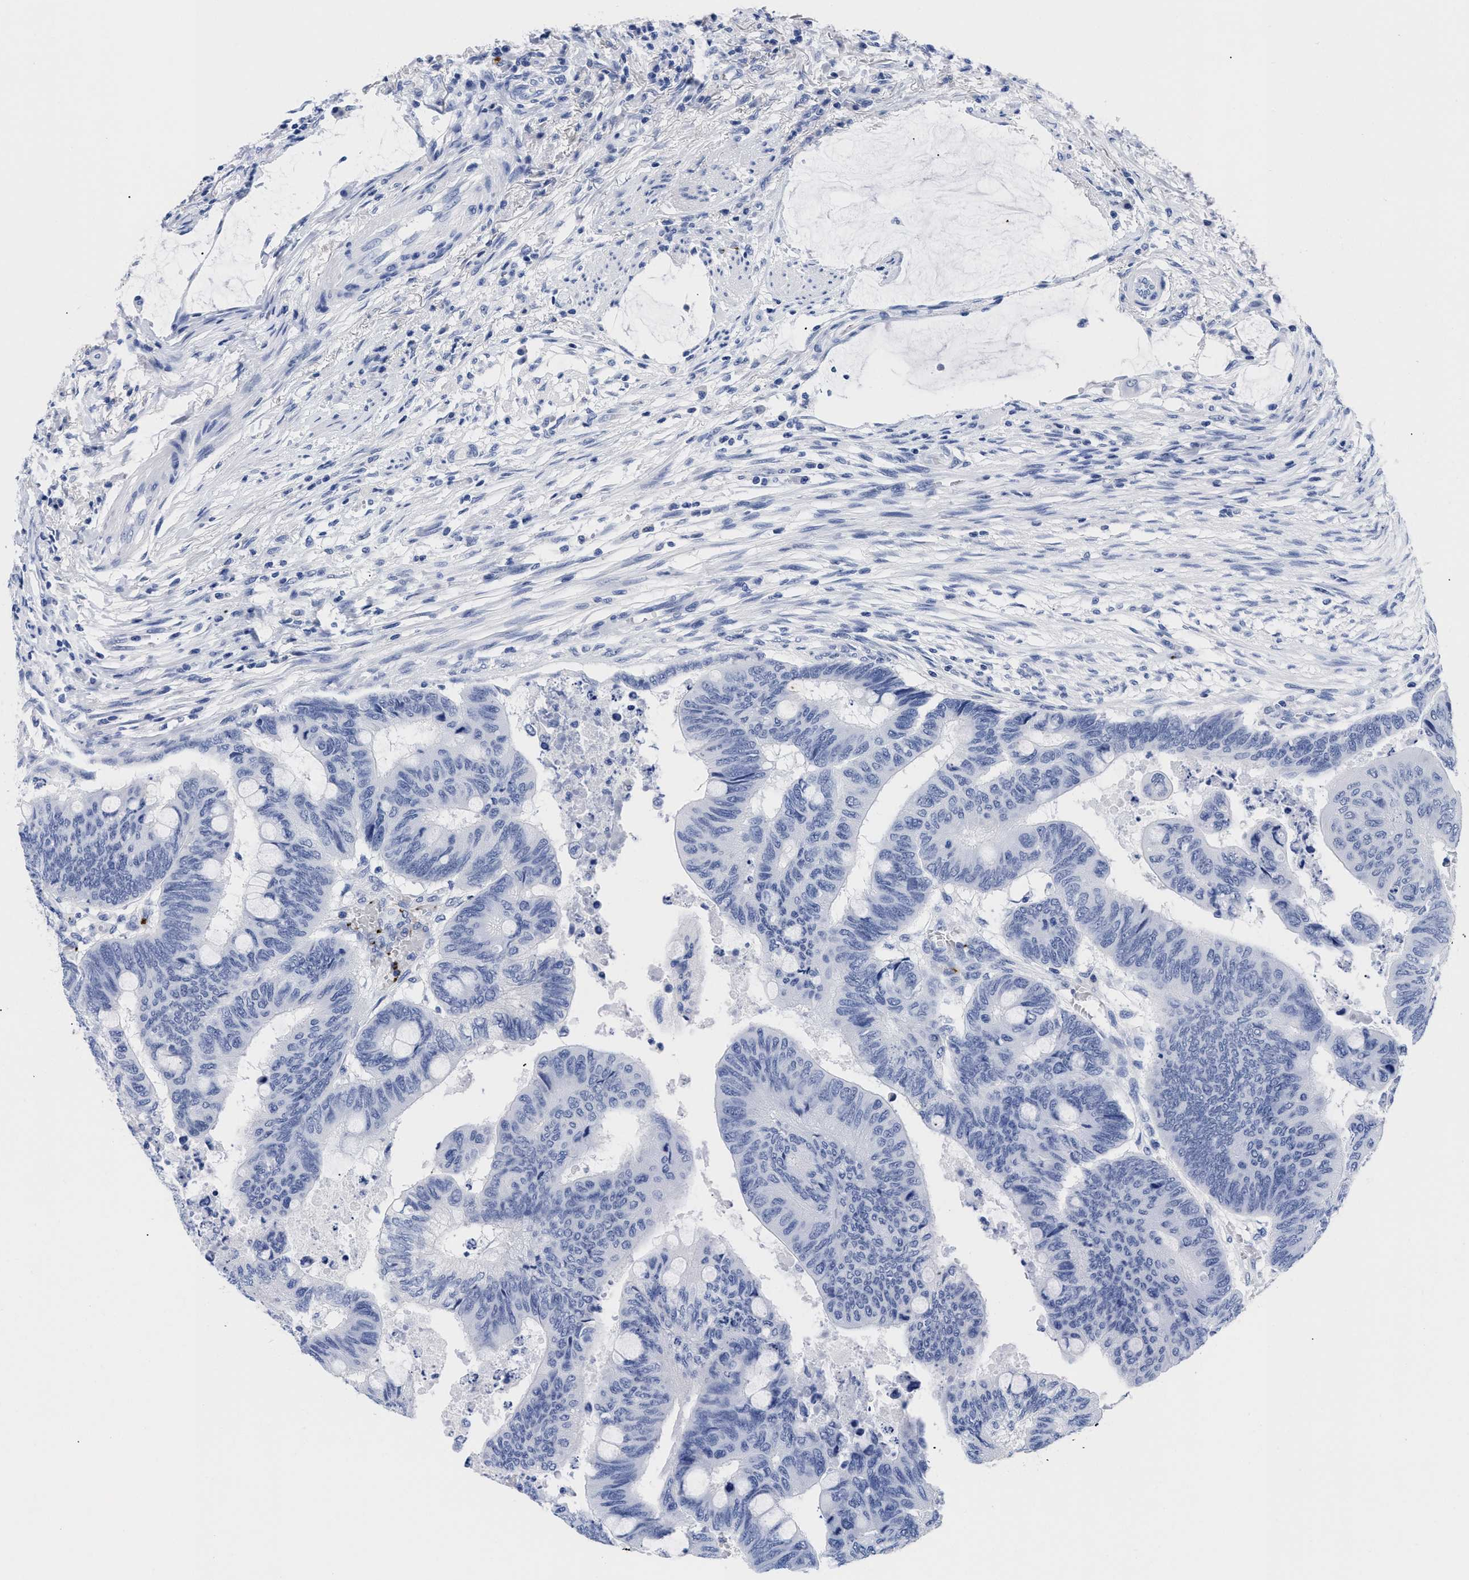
{"staining": {"intensity": "negative", "quantity": "none", "location": "none"}, "tissue": "colorectal cancer", "cell_type": "Tumor cells", "image_type": "cancer", "snomed": [{"axis": "morphology", "description": "Normal tissue, NOS"}, {"axis": "morphology", "description": "Adenocarcinoma, NOS"}, {"axis": "topography", "description": "Rectum"}, {"axis": "topography", "description": "Peripheral nerve tissue"}], "caption": "DAB (3,3'-diaminobenzidine) immunohistochemical staining of human colorectal cancer (adenocarcinoma) displays no significant expression in tumor cells.", "gene": "TREML1", "patient": {"sex": "male", "age": 92}}